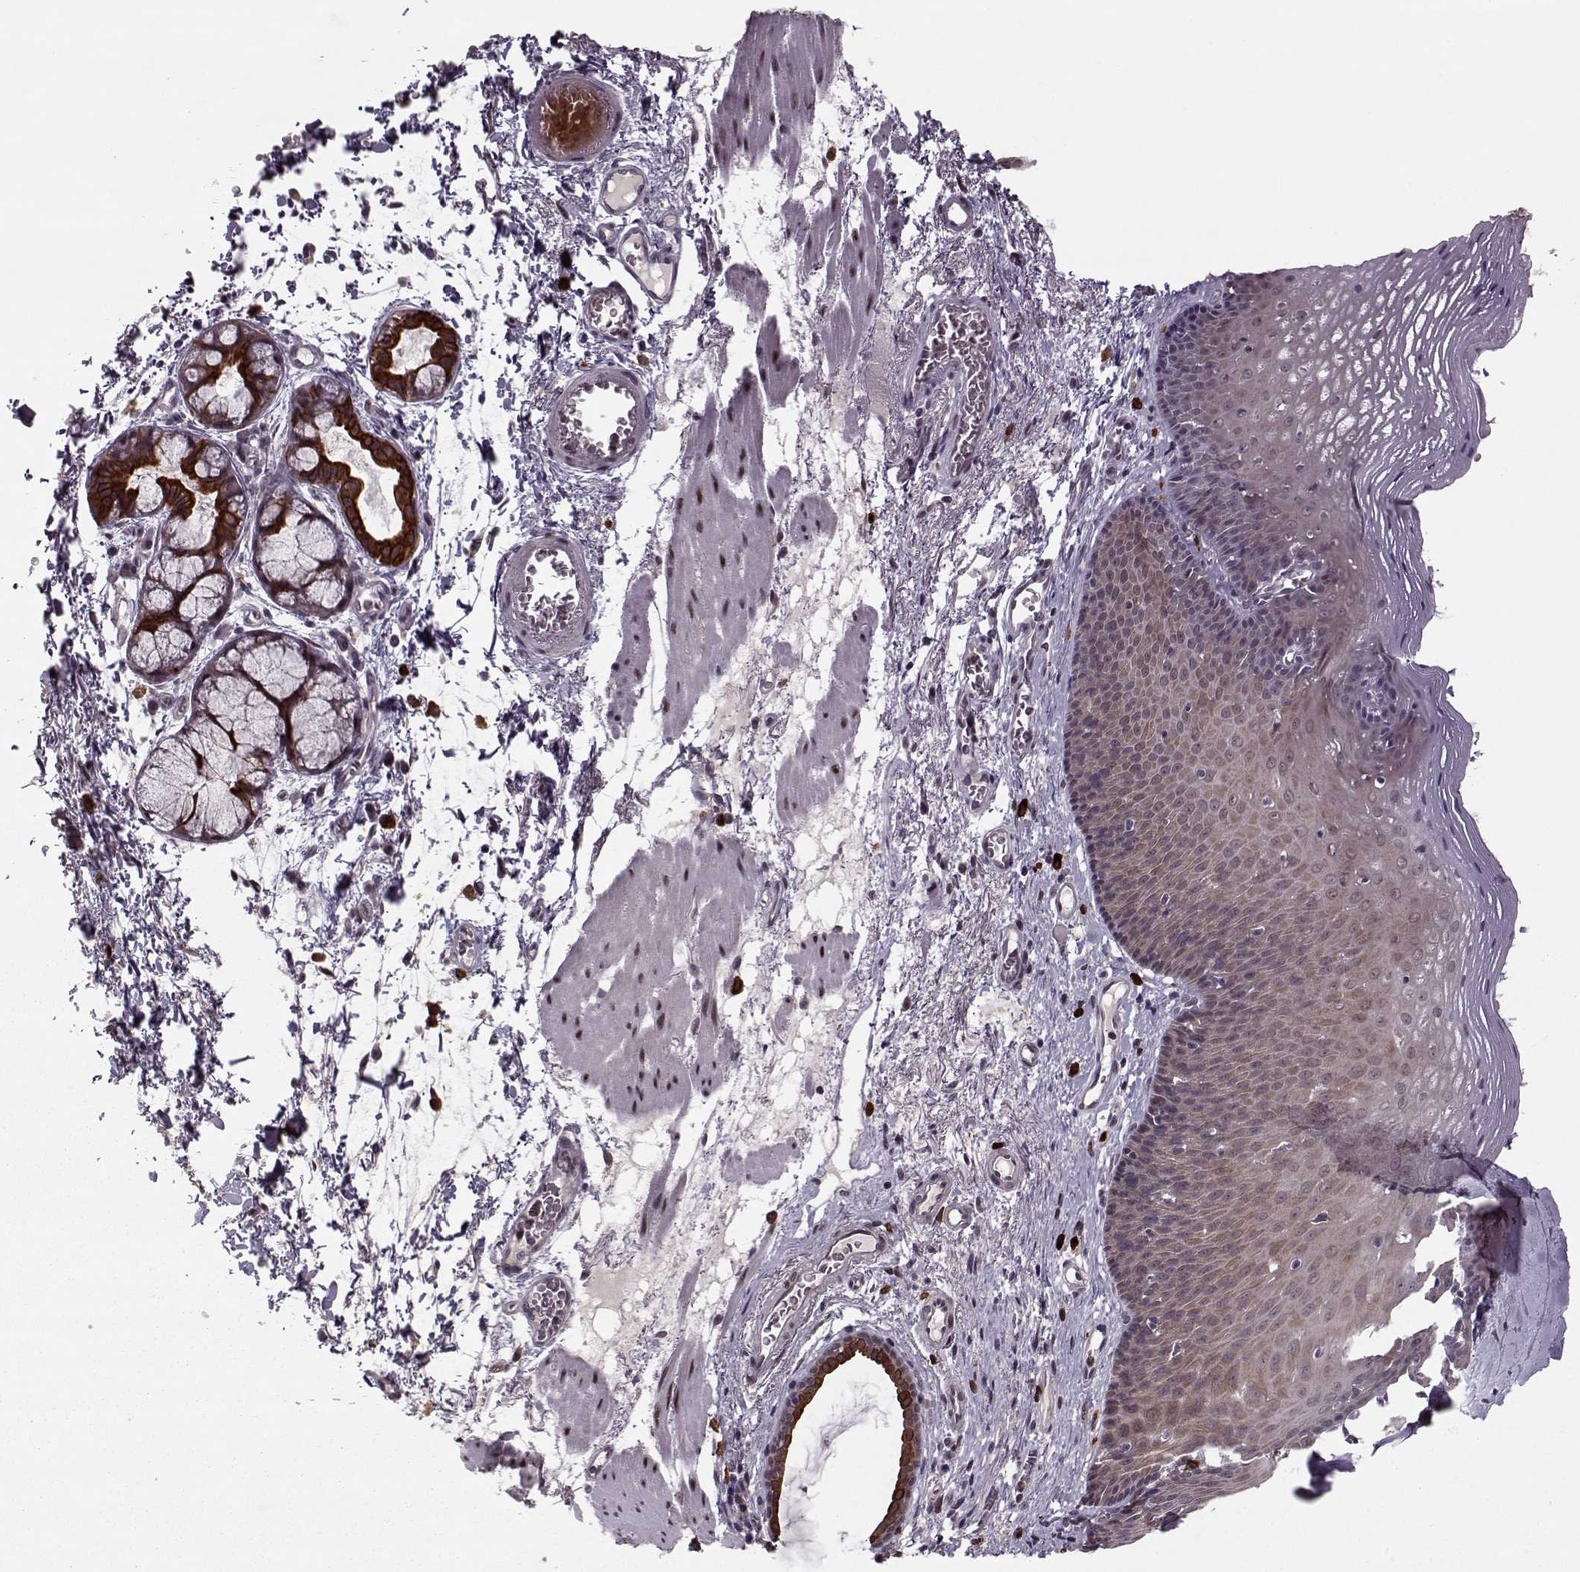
{"staining": {"intensity": "weak", "quantity": "25%-75%", "location": "cytoplasmic/membranous"}, "tissue": "esophagus", "cell_type": "Squamous epithelial cells", "image_type": "normal", "snomed": [{"axis": "morphology", "description": "Normal tissue, NOS"}, {"axis": "topography", "description": "Esophagus"}], "caption": "Immunohistochemical staining of benign esophagus exhibits weak cytoplasmic/membranous protein positivity in about 25%-75% of squamous epithelial cells. (DAB (3,3'-diaminobenzidine) IHC with brightfield microscopy, high magnification).", "gene": "DENND4B", "patient": {"sex": "male", "age": 76}}